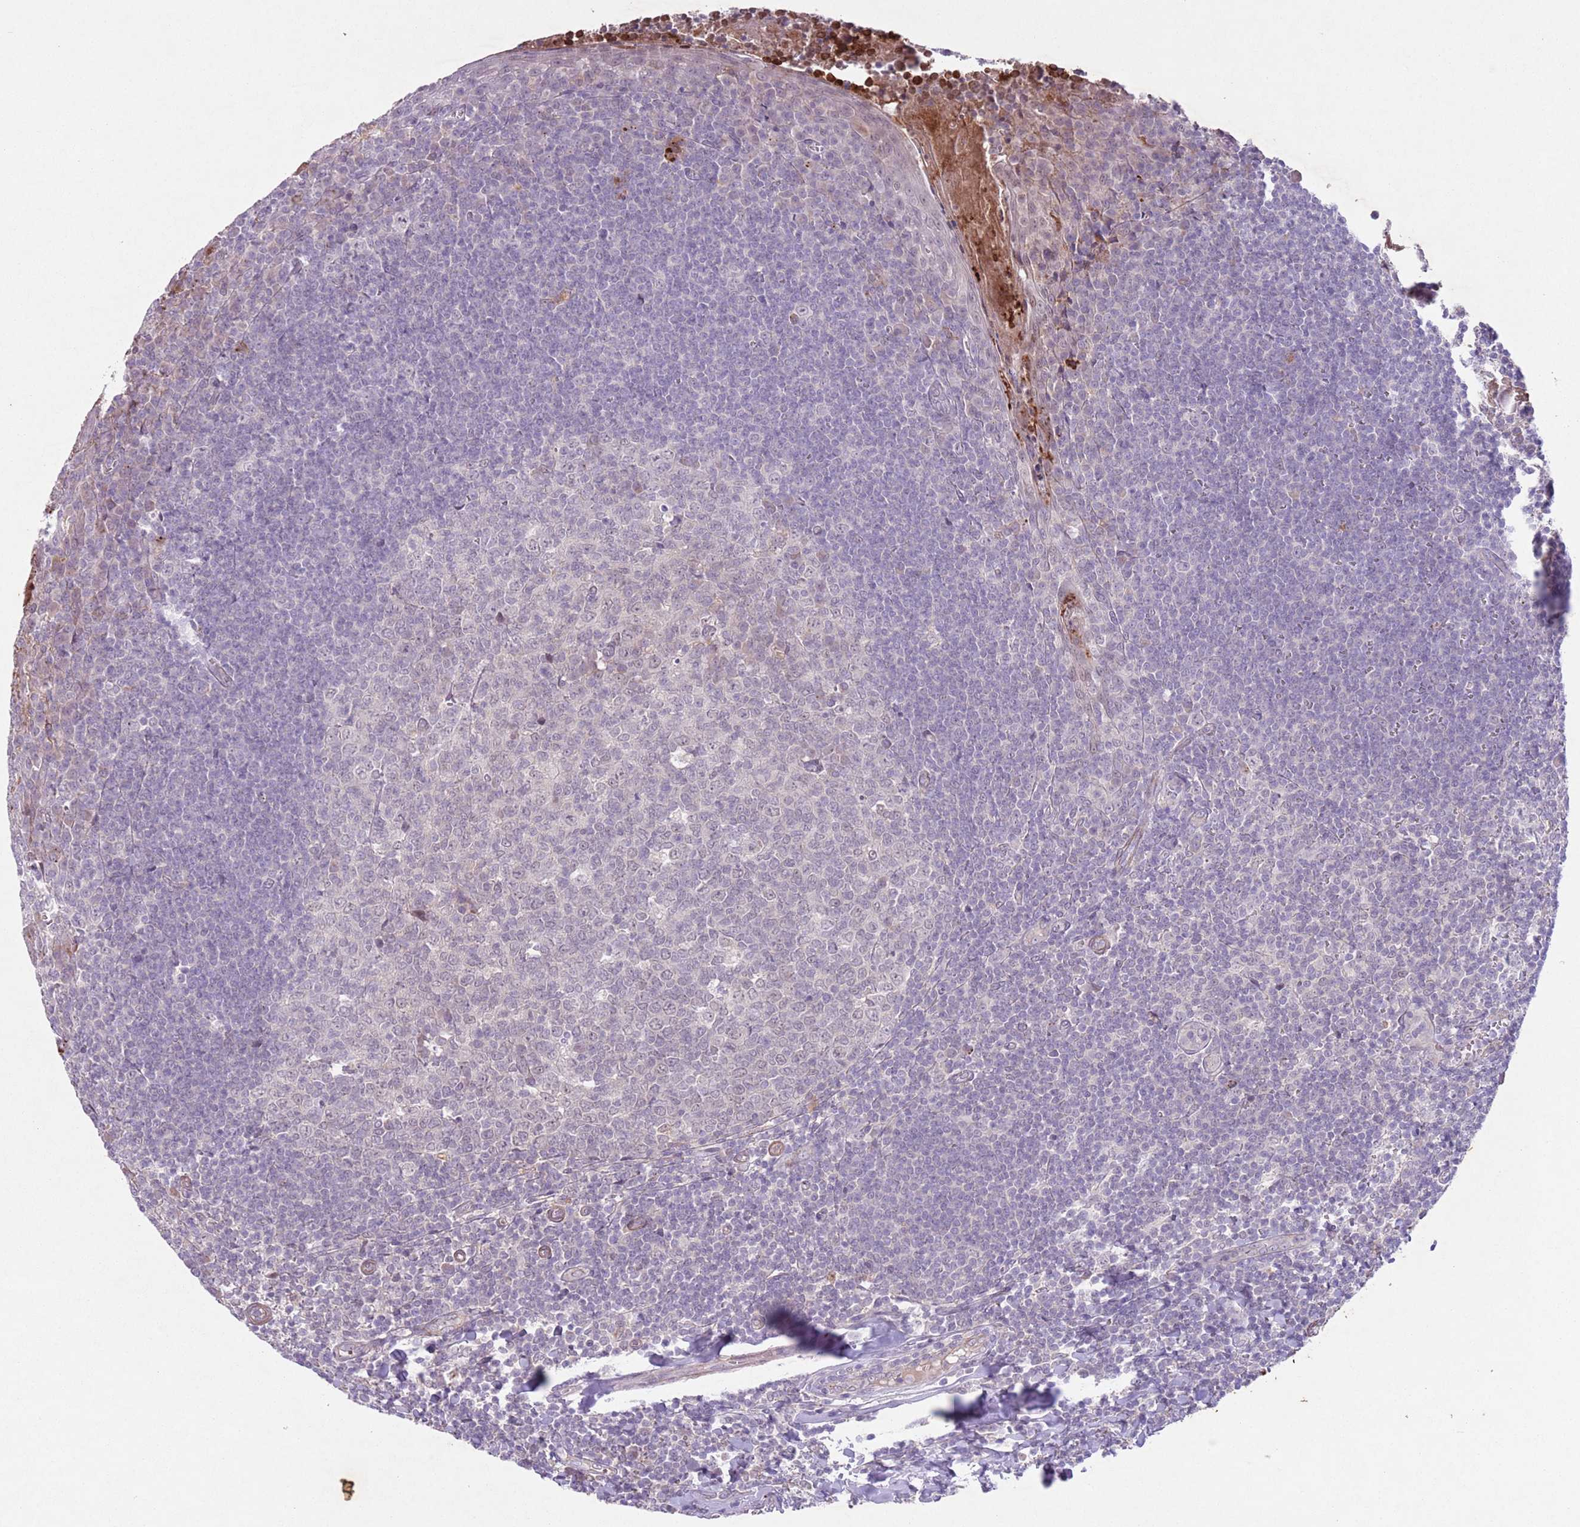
{"staining": {"intensity": "negative", "quantity": "none", "location": "none"}, "tissue": "tonsil", "cell_type": "Germinal center cells", "image_type": "normal", "snomed": [{"axis": "morphology", "description": "Normal tissue, NOS"}, {"axis": "topography", "description": "Tonsil"}], "caption": "Immunohistochemistry micrograph of normal tonsil: human tonsil stained with DAB (3,3'-diaminobenzidine) shows no significant protein positivity in germinal center cells.", "gene": "CCNI", "patient": {"sex": "male", "age": 27}}